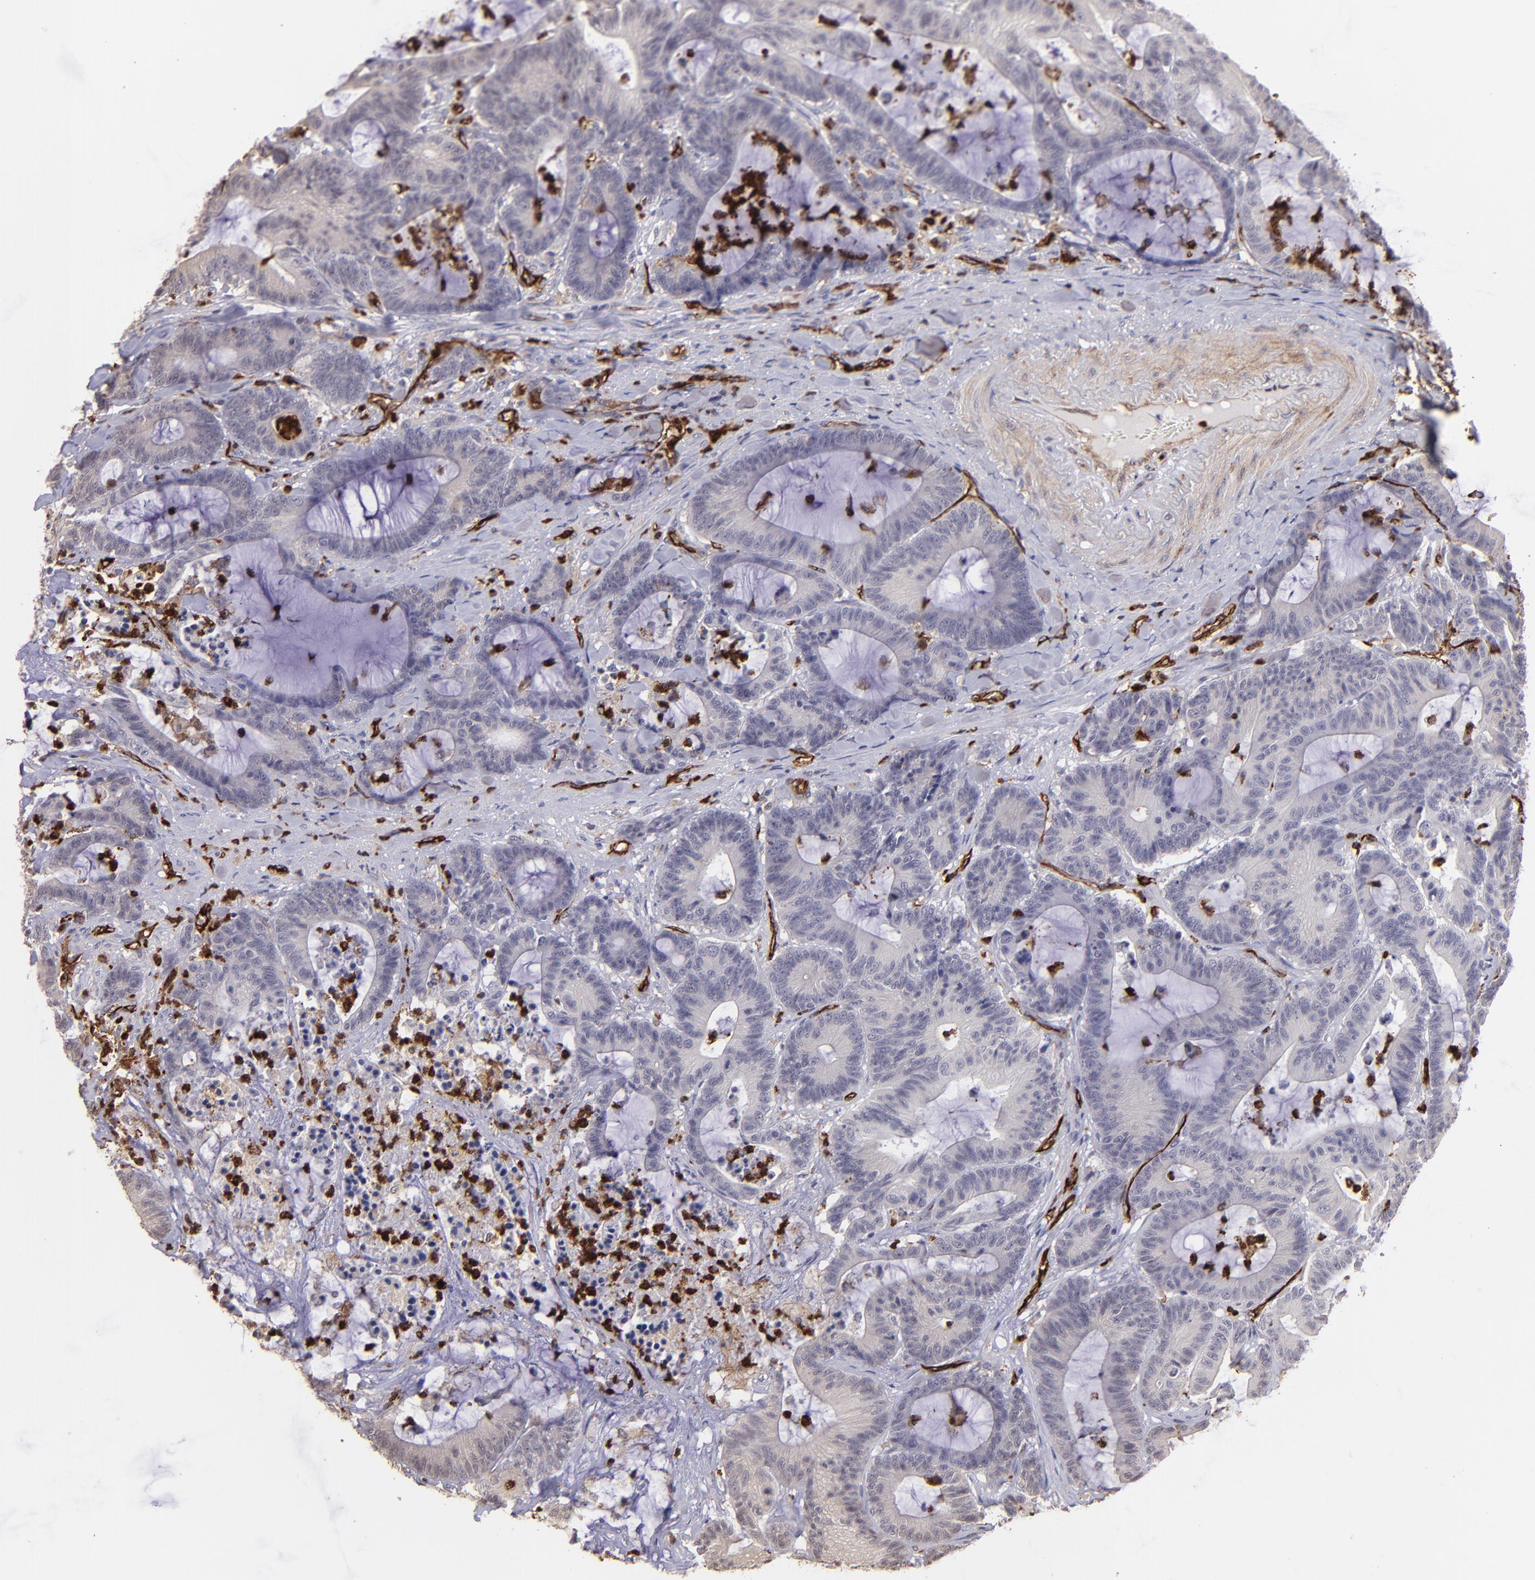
{"staining": {"intensity": "negative", "quantity": "none", "location": "none"}, "tissue": "colorectal cancer", "cell_type": "Tumor cells", "image_type": "cancer", "snomed": [{"axis": "morphology", "description": "Adenocarcinoma, NOS"}, {"axis": "topography", "description": "Colon"}], "caption": "Tumor cells are negative for protein expression in human adenocarcinoma (colorectal). Nuclei are stained in blue.", "gene": "DYSF", "patient": {"sex": "female", "age": 84}}